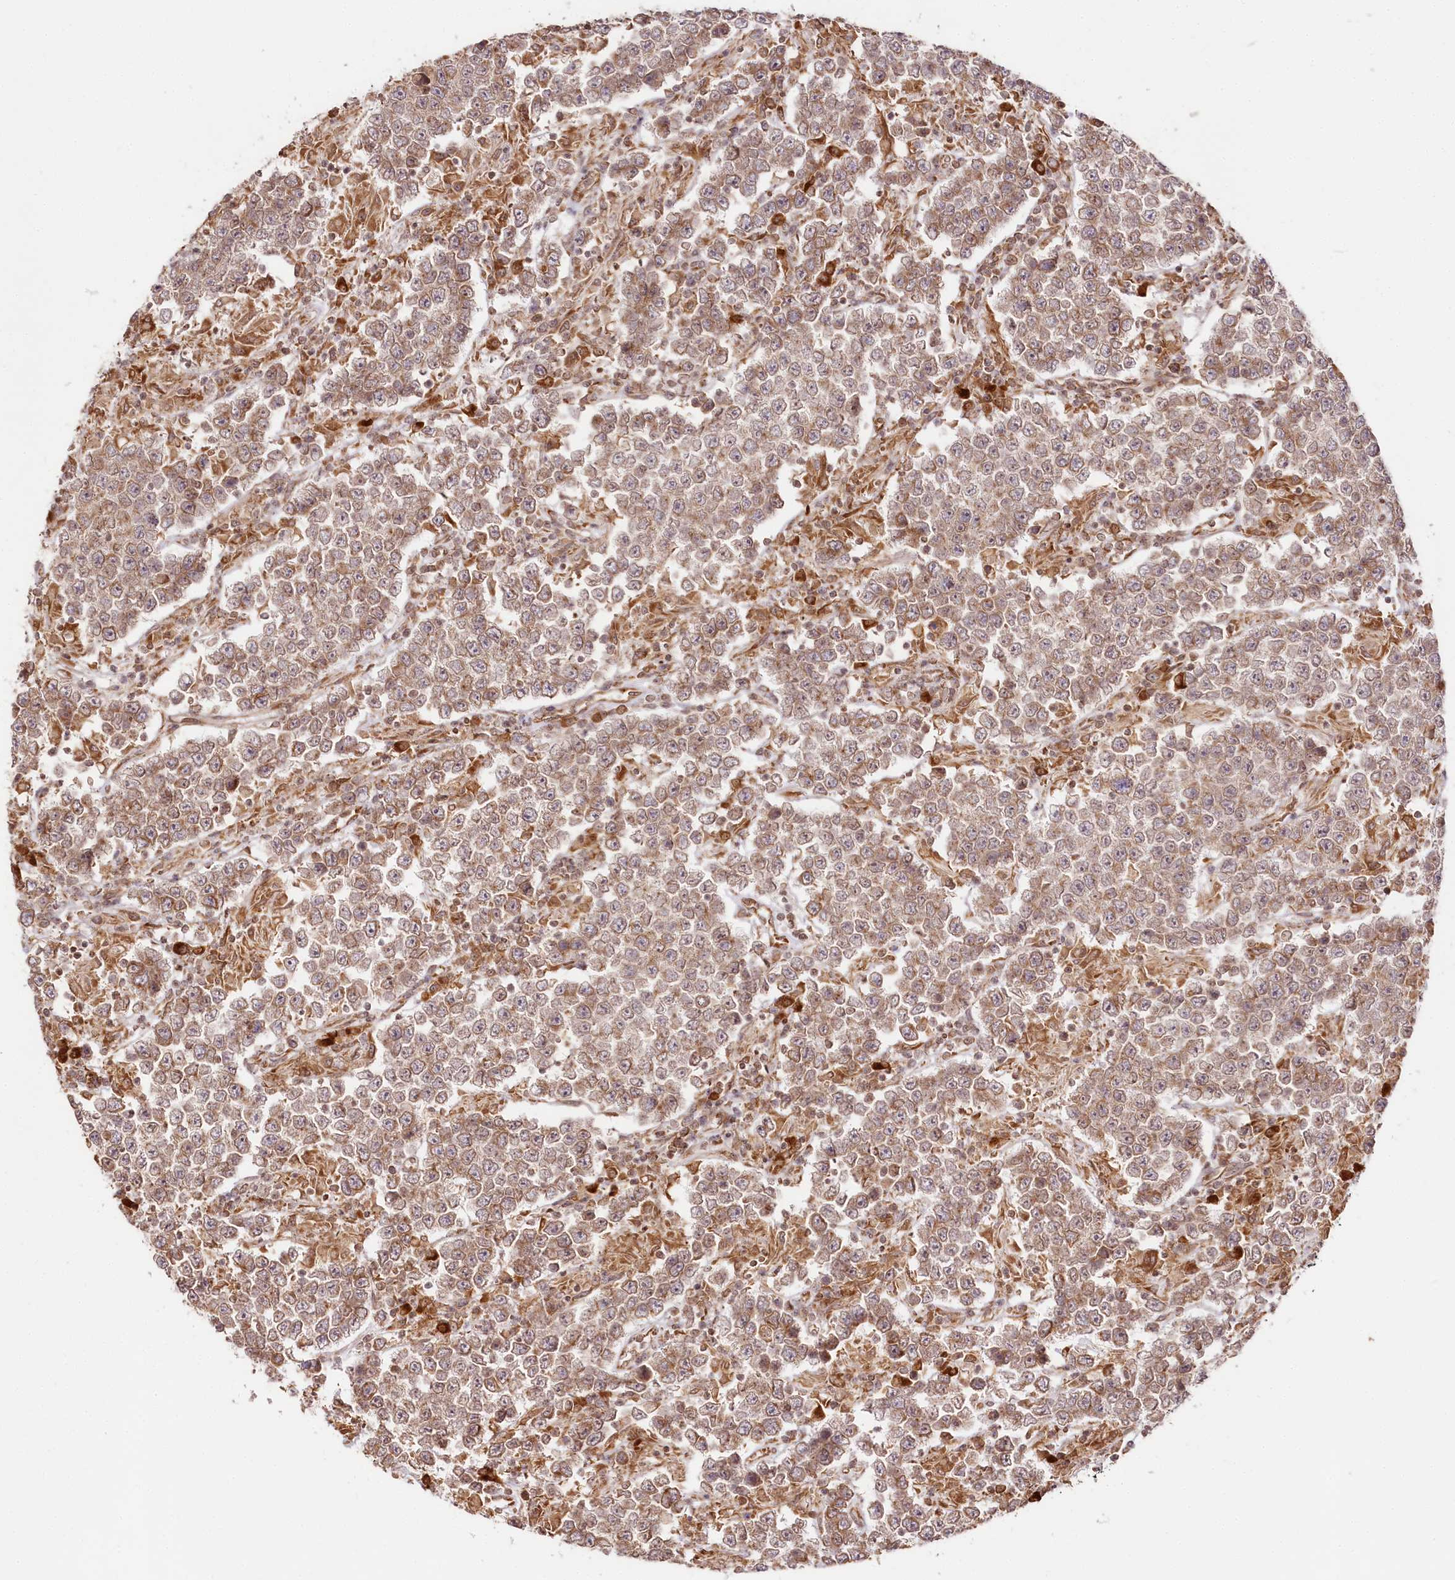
{"staining": {"intensity": "moderate", "quantity": ">75%", "location": "cytoplasmic/membranous"}, "tissue": "testis cancer", "cell_type": "Tumor cells", "image_type": "cancer", "snomed": [{"axis": "morphology", "description": "Normal tissue, NOS"}, {"axis": "morphology", "description": "Urothelial carcinoma, High grade"}, {"axis": "morphology", "description": "Seminoma, NOS"}, {"axis": "morphology", "description": "Carcinoma, Embryonal, NOS"}, {"axis": "topography", "description": "Urinary bladder"}, {"axis": "topography", "description": "Testis"}], "caption": "Human testis cancer (embryonal carcinoma) stained for a protein (brown) reveals moderate cytoplasmic/membranous positive expression in about >75% of tumor cells.", "gene": "ENSG00000144785", "patient": {"sex": "male", "age": 41}}